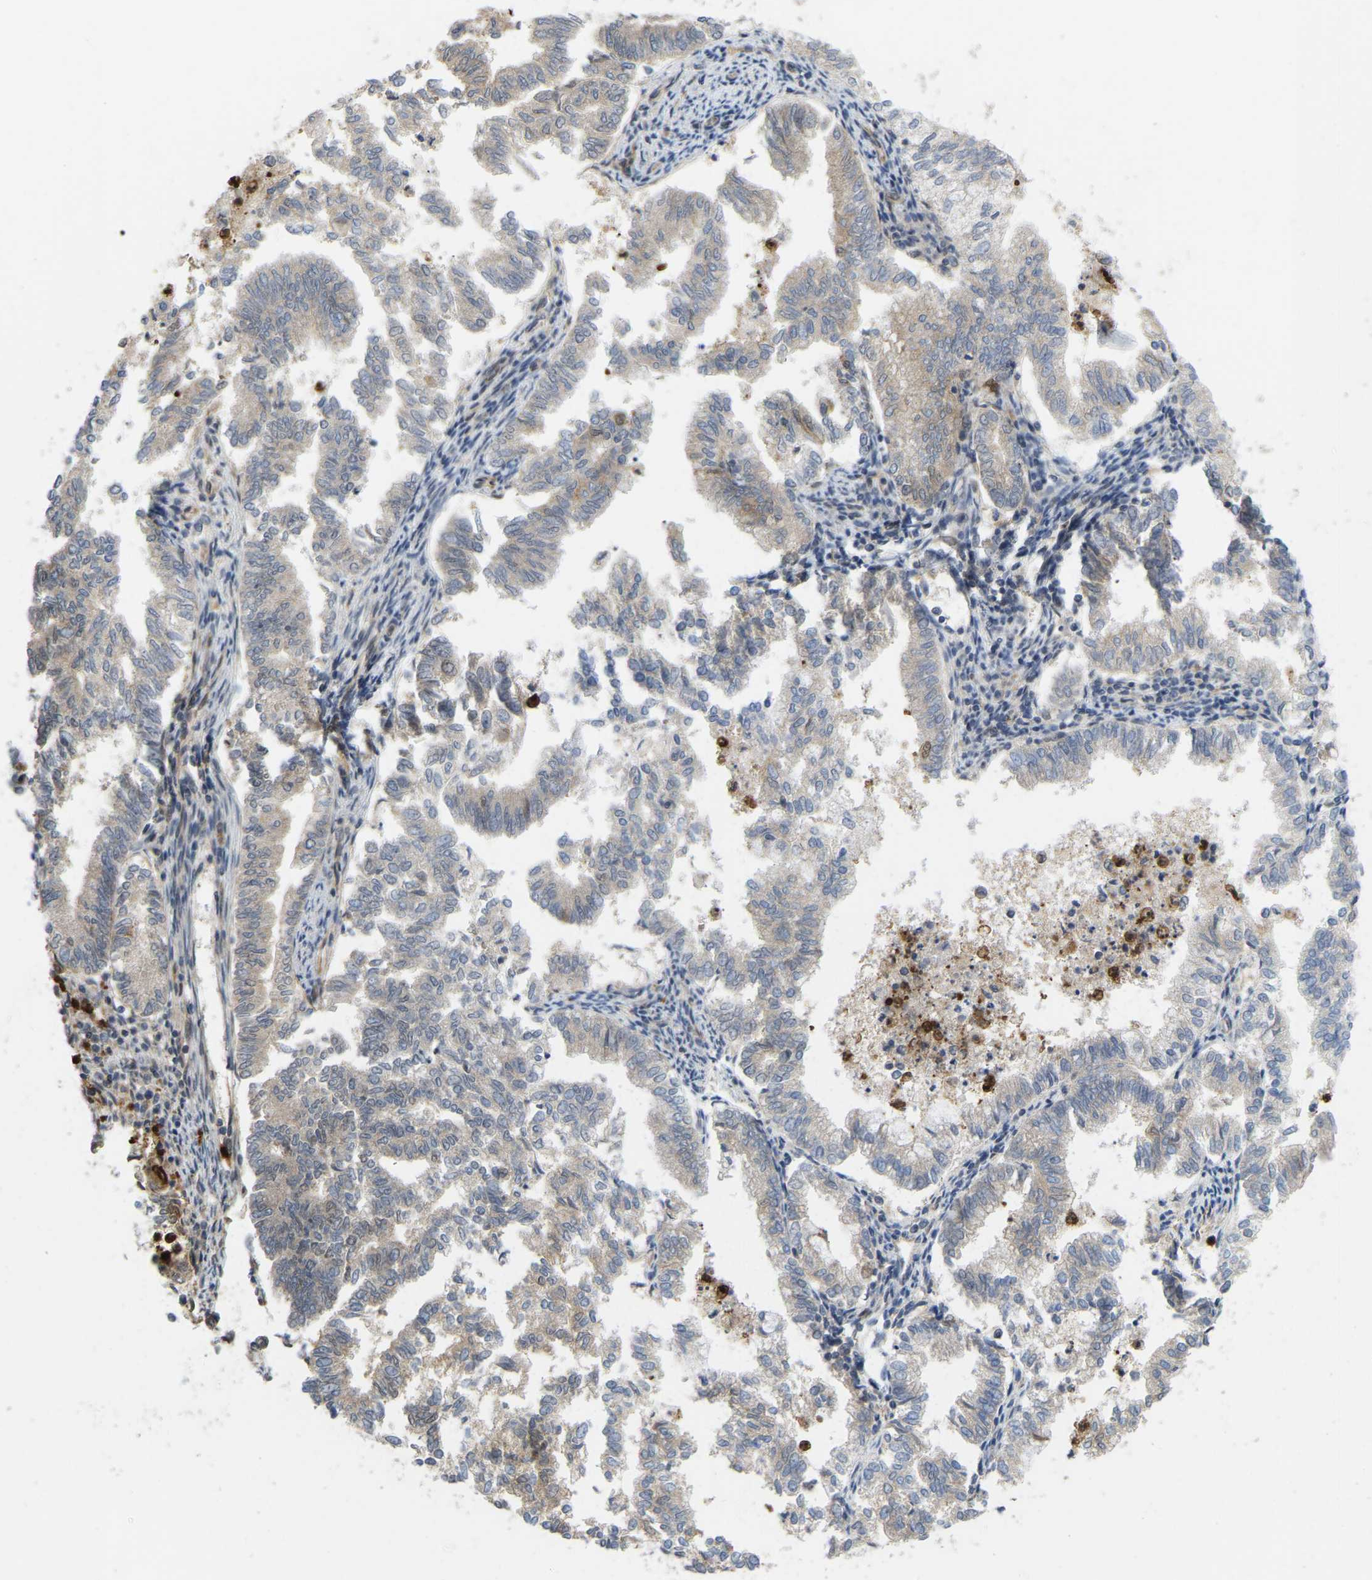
{"staining": {"intensity": "weak", "quantity": "25%-75%", "location": "cytoplasmic/membranous,nuclear"}, "tissue": "endometrial cancer", "cell_type": "Tumor cells", "image_type": "cancer", "snomed": [{"axis": "morphology", "description": "Necrosis, NOS"}, {"axis": "morphology", "description": "Adenocarcinoma, NOS"}, {"axis": "topography", "description": "Endometrium"}], "caption": "Adenocarcinoma (endometrial) stained with DAB immunohistochemistry (IHC) shows low levels of weak cytoplasmic/membranous and nuclear positivity in approximately 25%-75% of tumor cells. (DAB (3,3'-diaminobenzidine) IHC with brightfield microscopy, high magnification).", "gene": "SERPINB5", "patient": {"sex": "female", "age": 79}}